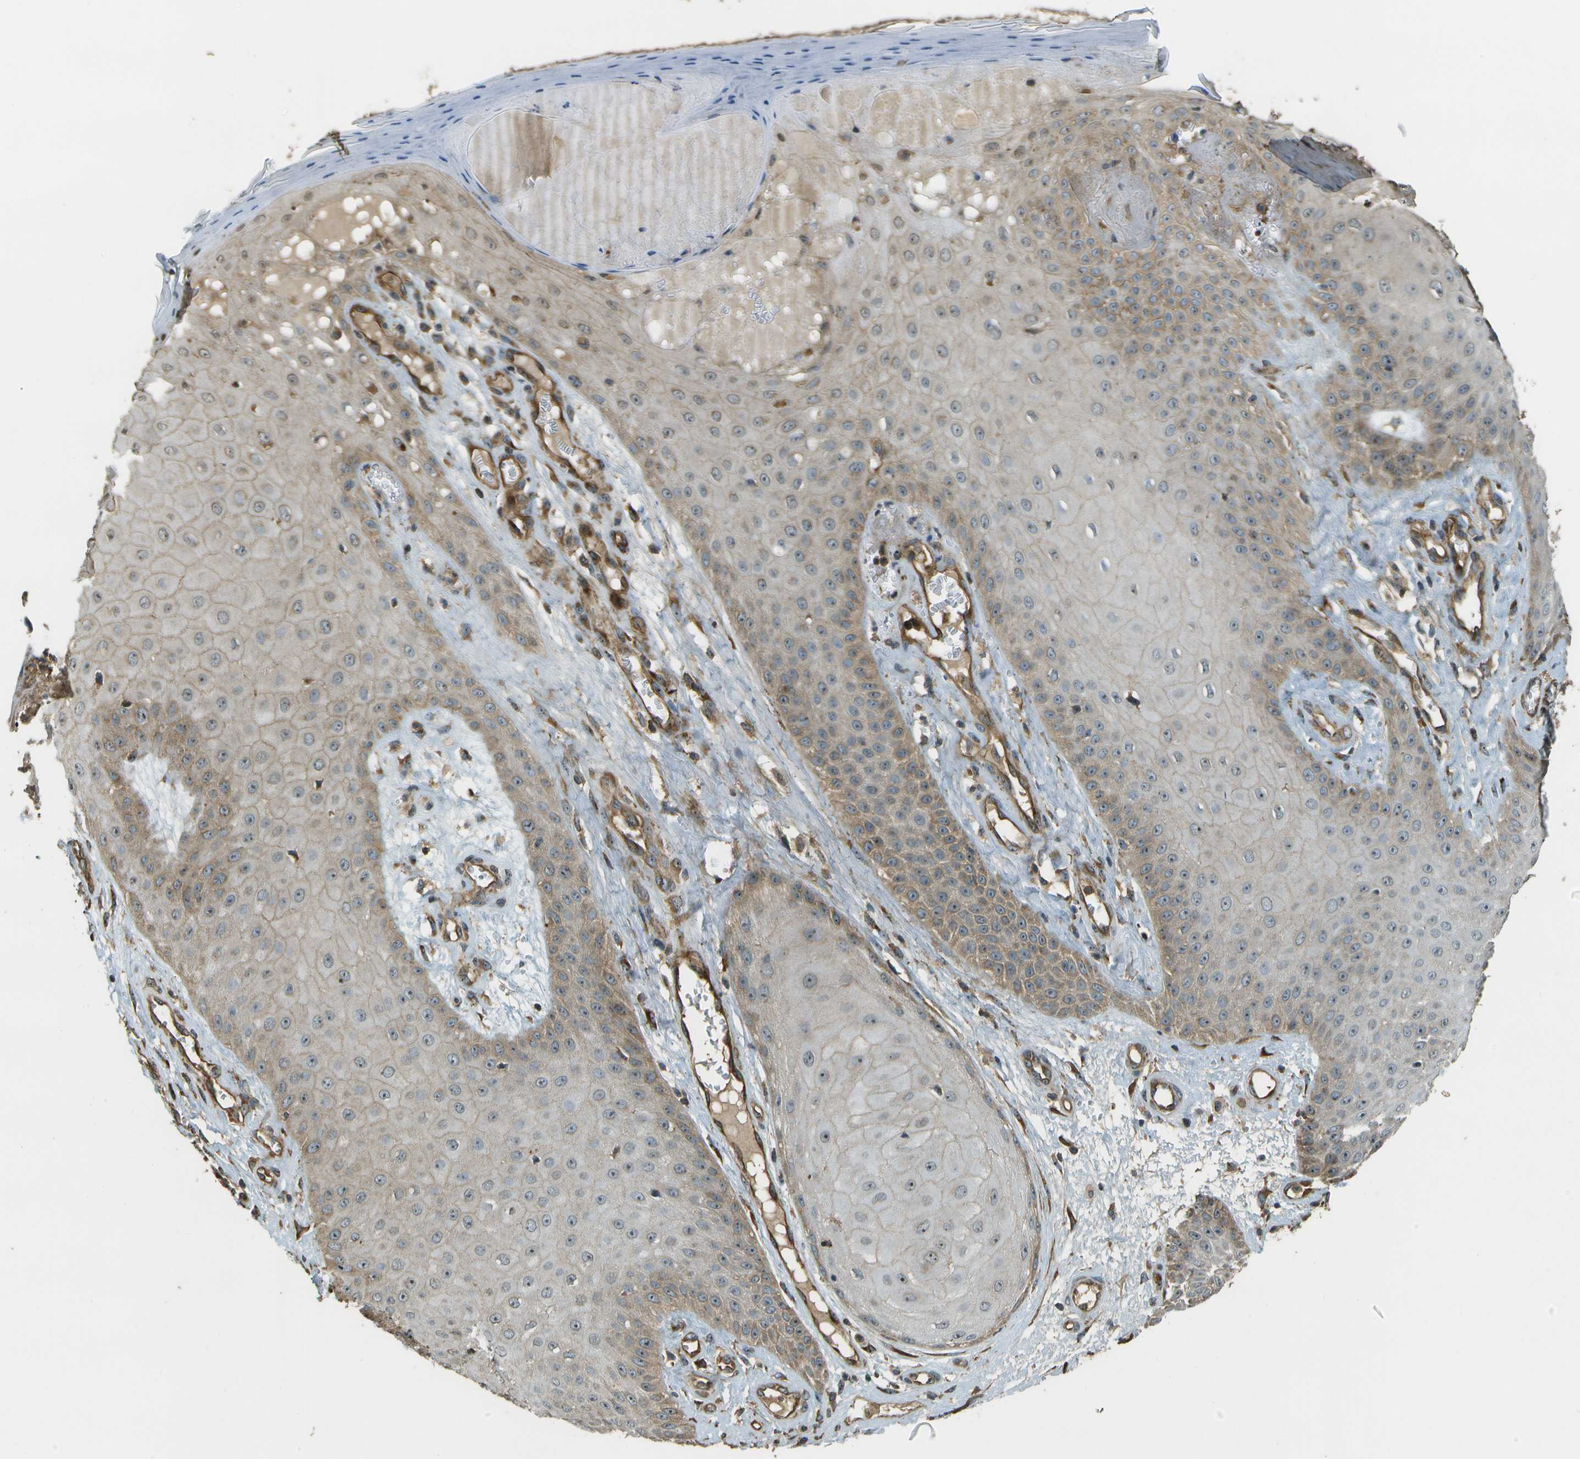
{"staining": {"intensity": "moderate", "quantity": ">75%", "location": "cytoplasmic/membranous,nuclear"}, "tissue": "skin cancer", "cell_type": "Tumor cells", "image_type": "cancer", "snomed": [{"axis": "morphology", "description": "Squamous cell carcinoma, NOS"}, {"axis": "topography", "description": "Skin"}], "caption": "Immunohistochemistry (IHC) (DAB (3,3'-diaminobenzidine)) staining of human skin cancer (squamous cell carcinoma) reveals moderate cytoplasmic/membranous and nuclear protein positivity in about >75% of tumor cells.", "gene": "LRP12", "patient": {"sex": "male", "age": 74}}